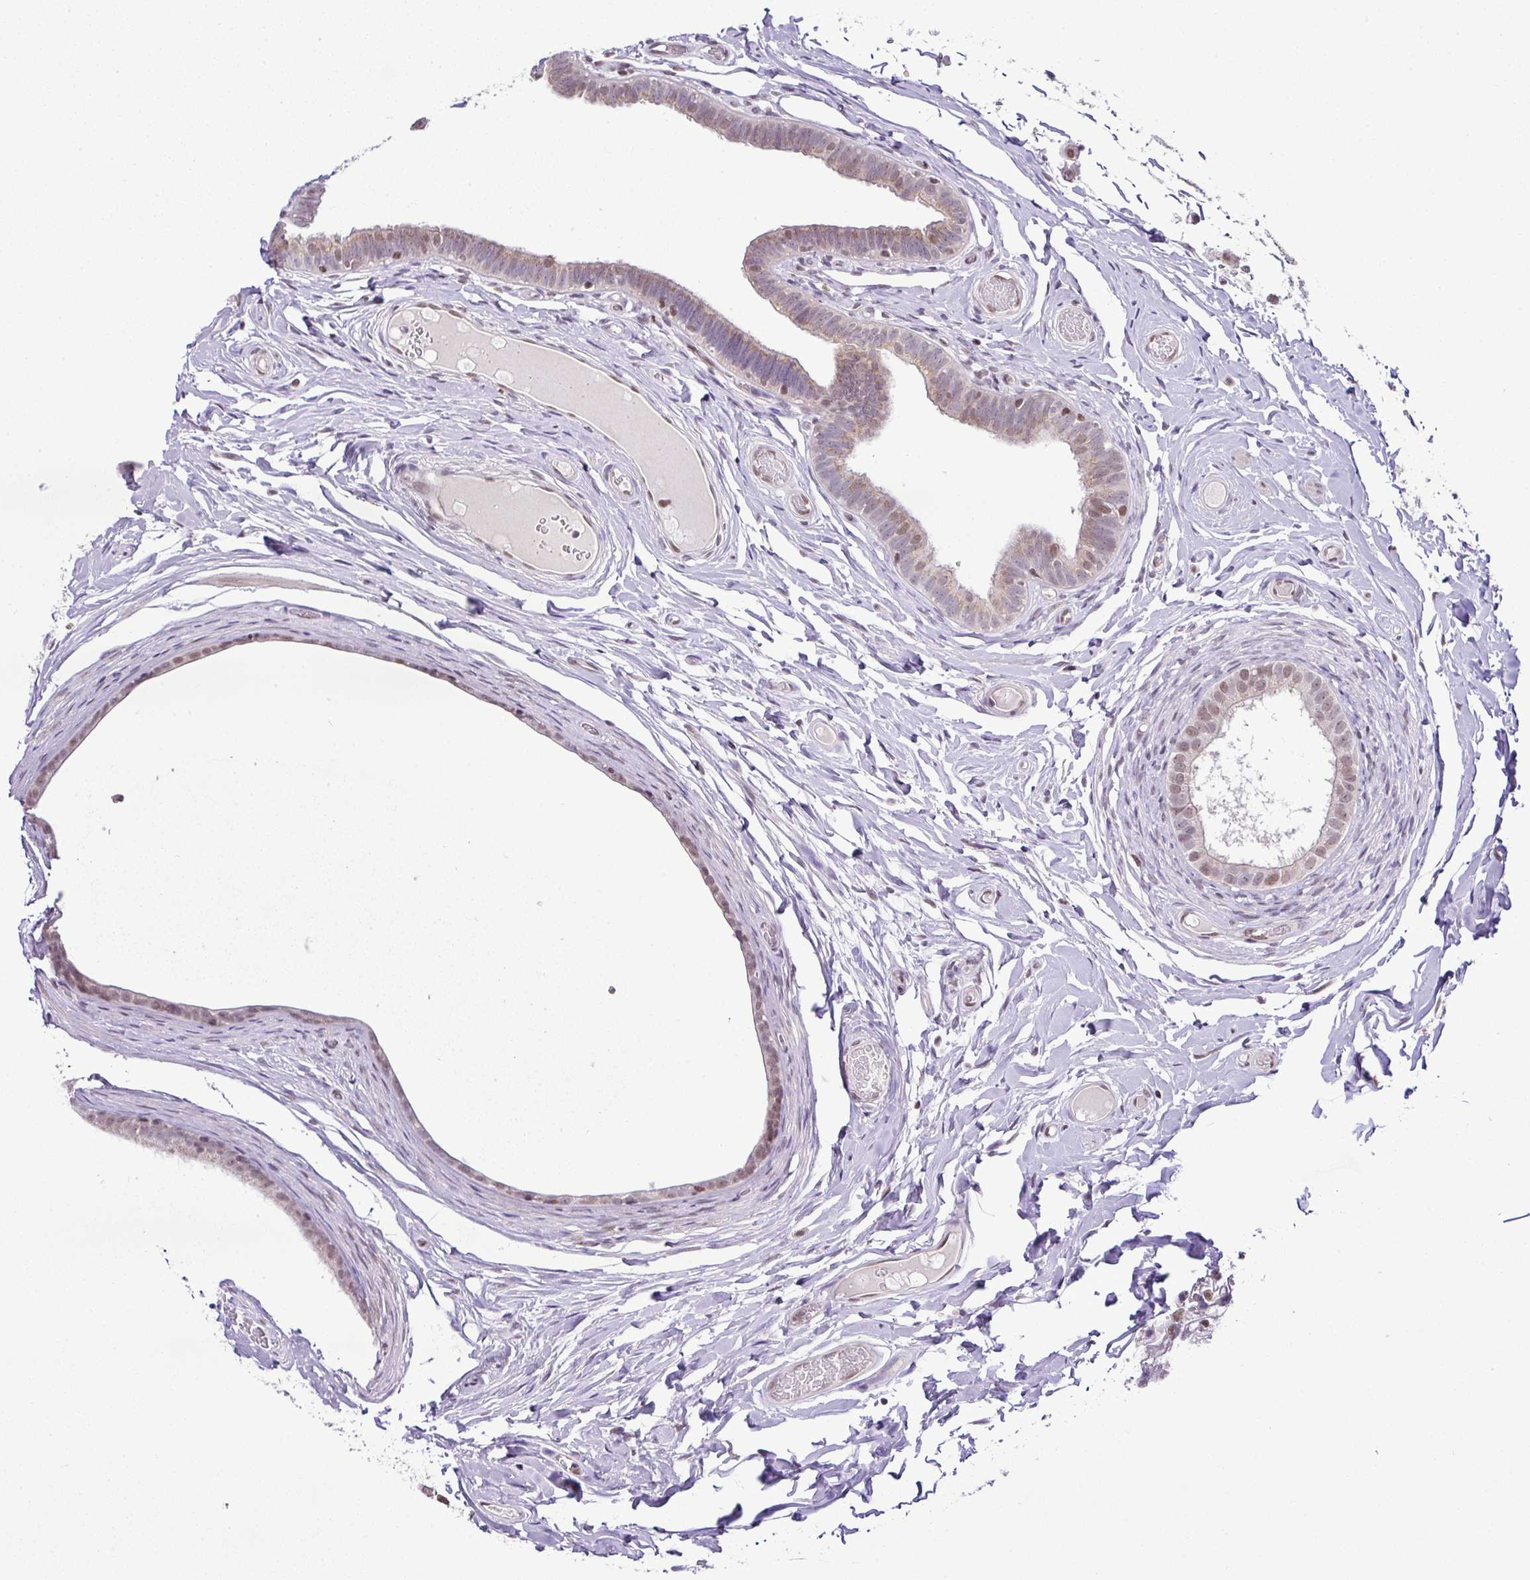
{"staining": {"intensity": "moderate", "quantity": "25%-75%", "location": "nuclear"}, "tissue": "epididymis", "cell_type": "Glandular cells", "image_type": "normal", "snomed": [{"axis": "morphology", "description": "Normal tissue, NOS"}, {"axis": "morphology", "description": "Carcinoma, Embryonal, NOS"}, {"axis": "topography", "description": "Testis"}, {"axis": "topography", "description": "Epididymis"}], "caption": "Protein expression analysis of benign epididymis demonstrates moderate nuclear positivity in approximately 25%-75% of glandular cells. The staining was performed using DAB (3,3'-diaminobenzidine), with brown indicating positive protein expression. Nuclei are stained blue with hematoxylin.", "gene": "PGAP4", "patient": {"sex": "male", "age": 36}}